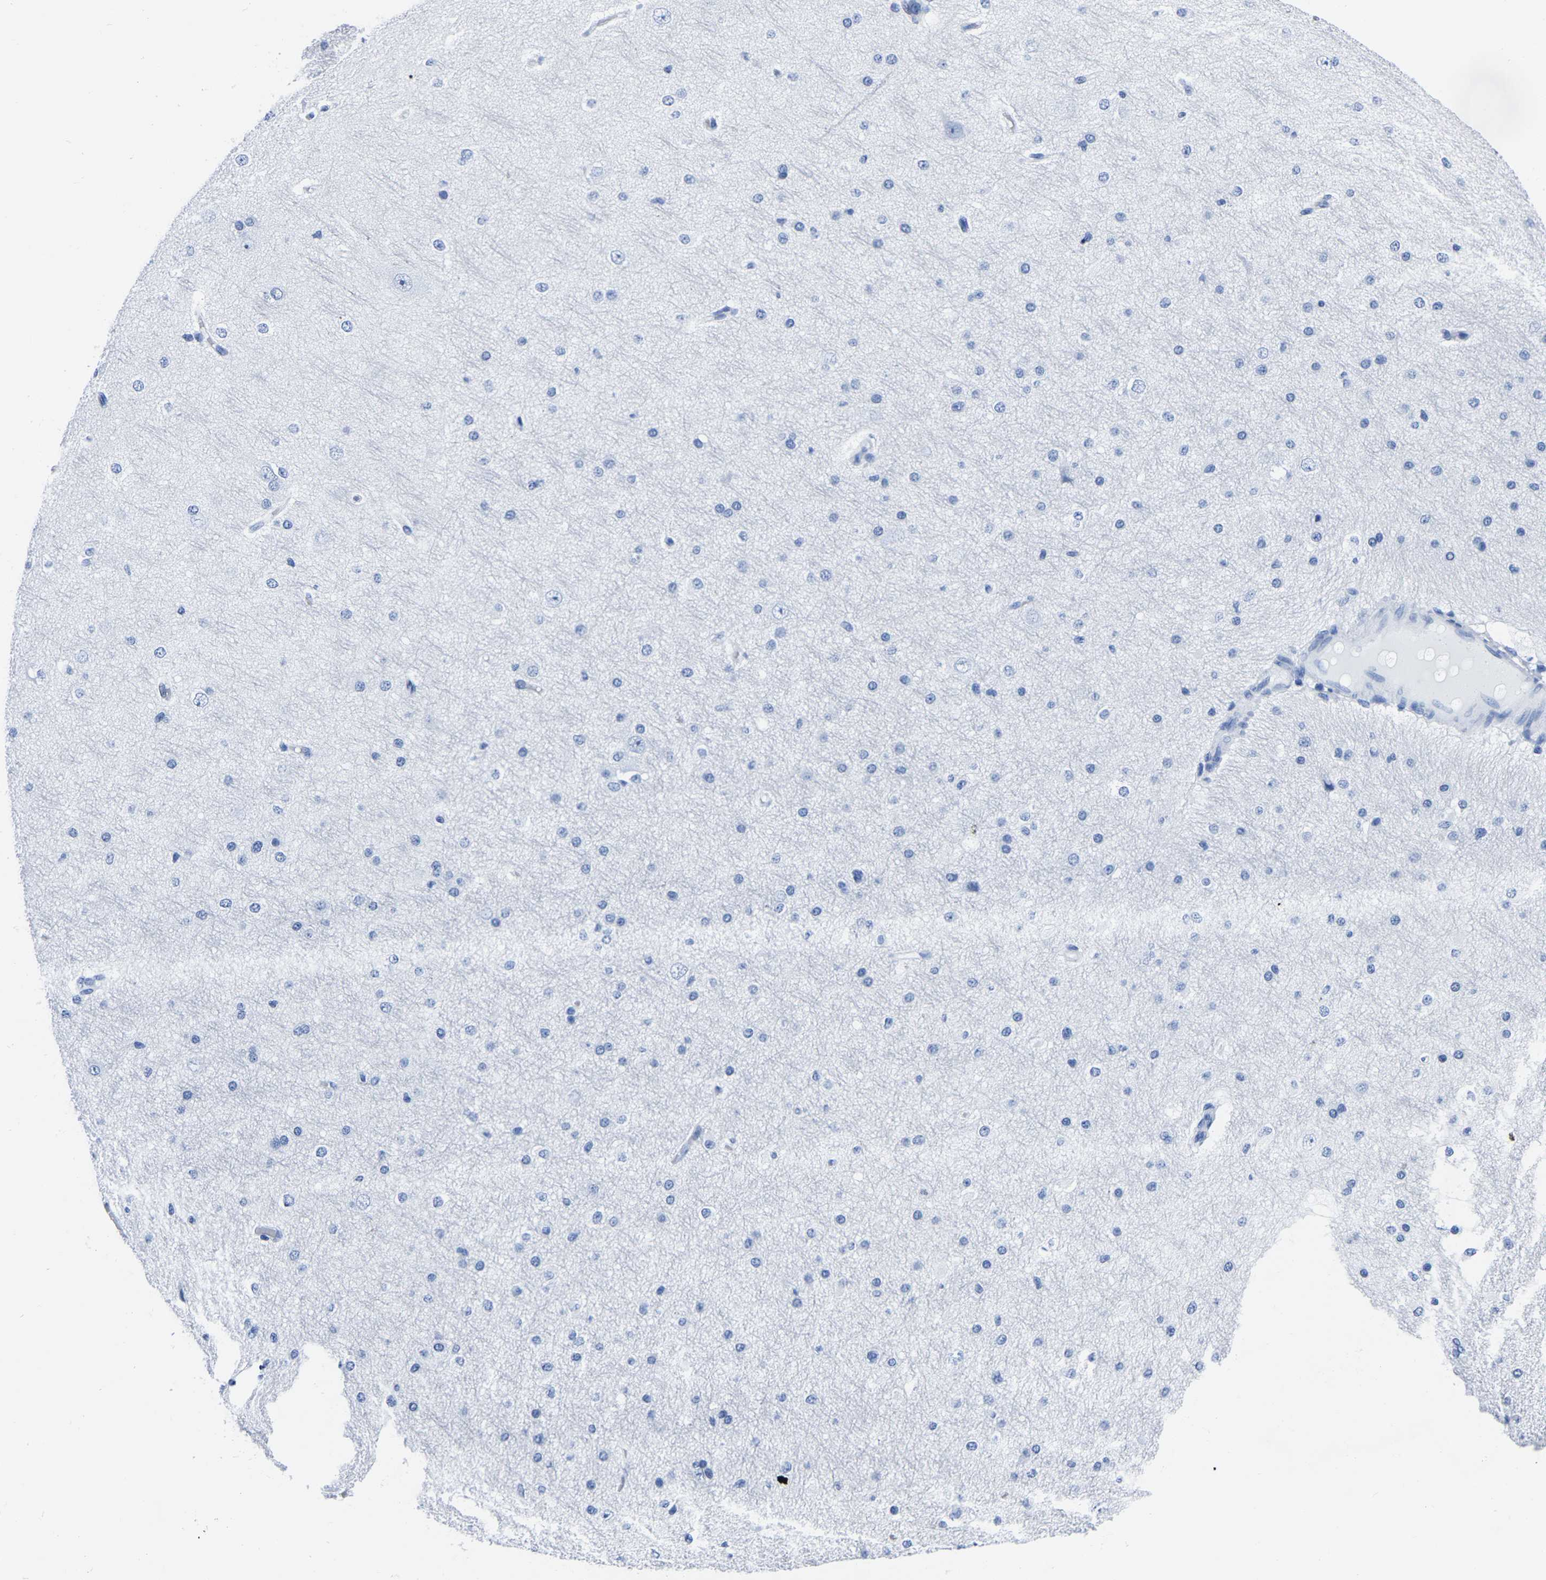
{"staining": {"intensity": "negative", "quantity": "none", "location": "none"}, "tissue": "cerebral cortex", "cell_type": "Endothelial cells", "image_type": "normal", "snomed": [{"axis": "morphology", "description": "Normal tissue, NOS"}, {"axis": "morphology", "description": "Developmental malformation"}, {"axis": "topography", "description": "Cerebral cortex"}], "caption": "Immunohistochemical staining of benign human cerebral cortex reveals no significant staining in endothelial cells. (Stains: DAB immunohistochemistry (IHC) with hematoxylin counter stain, Microscopy: brightfield microscopy at high magnification).", "gene": "IMPG2", "patient": {"sex": "female", "age": 30}}